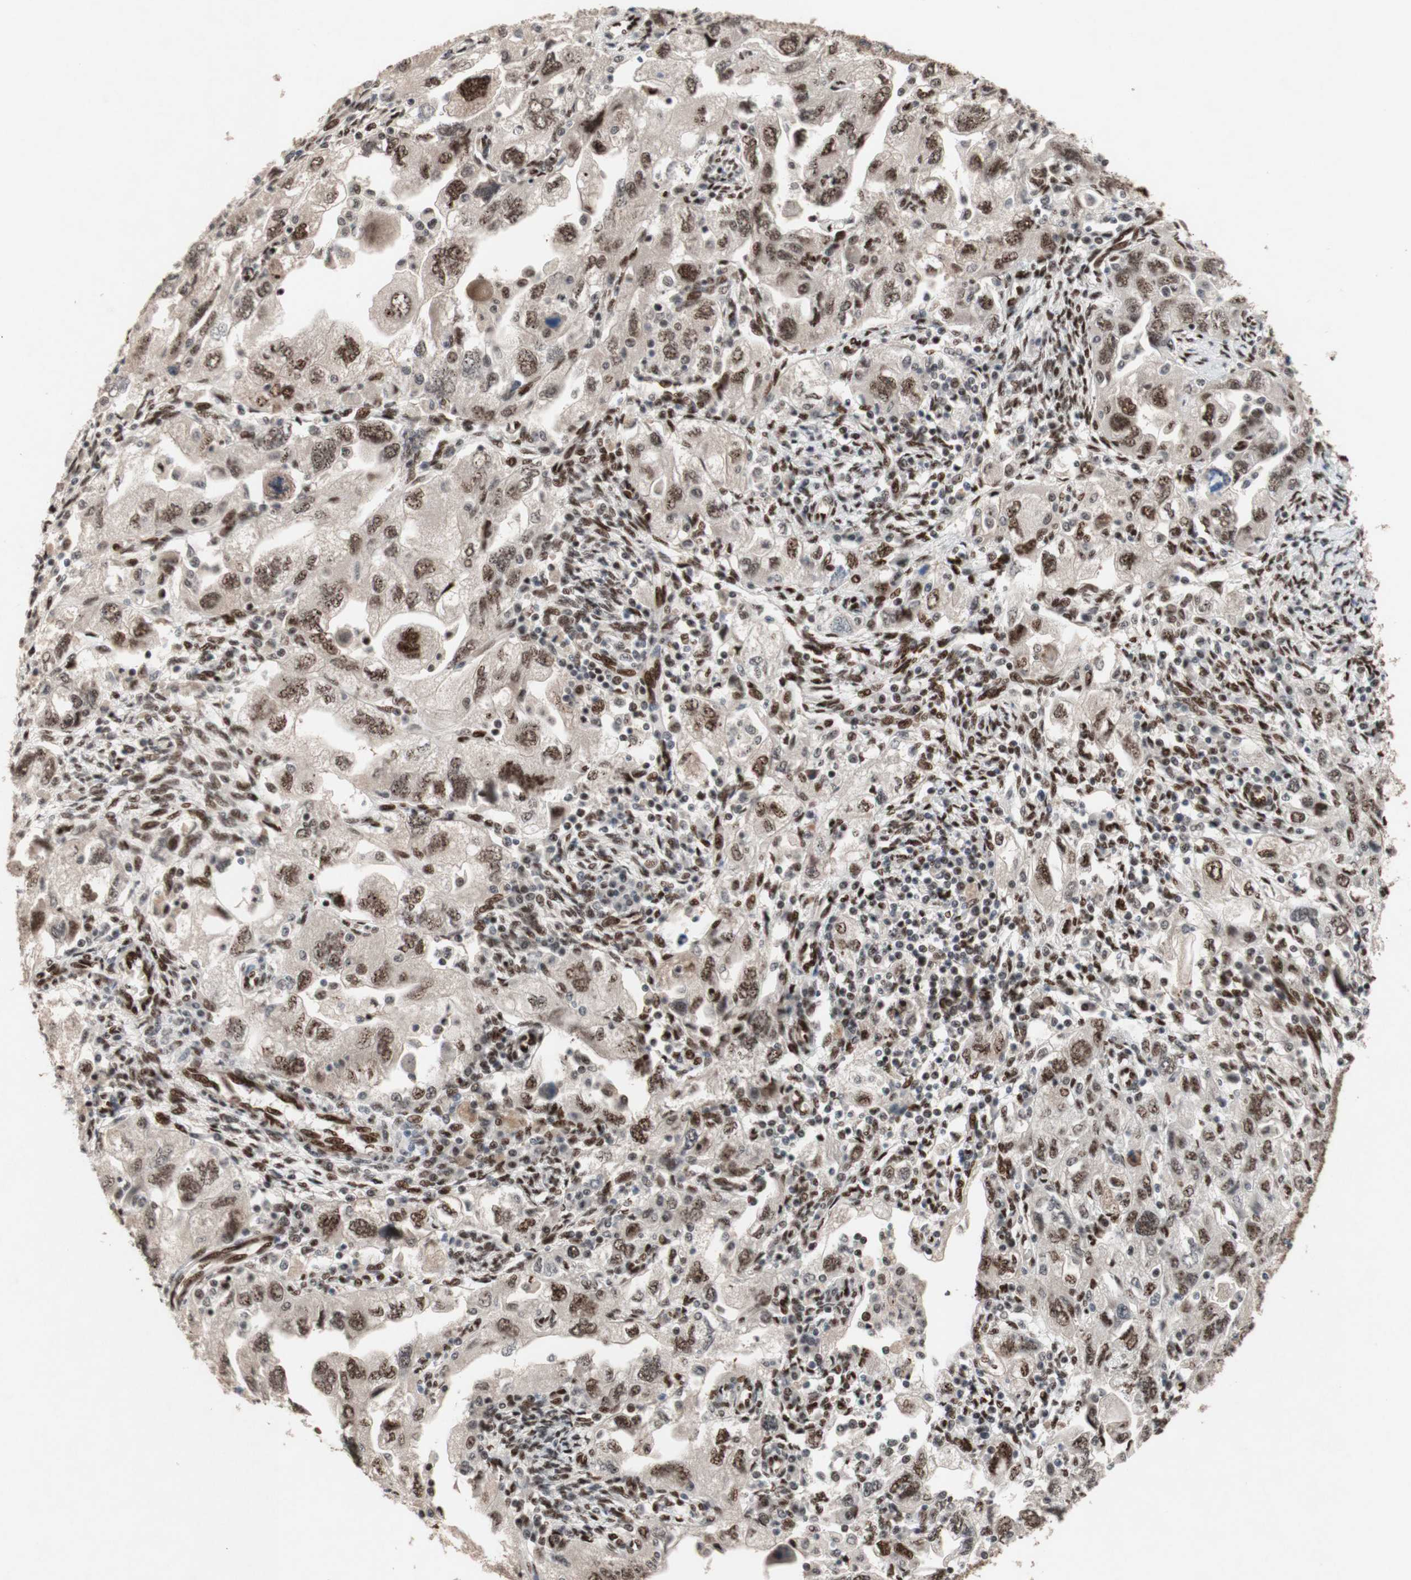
{"staining": {"intensity": "moderate", "quantity": ">75%", "location": "nuclear"}, "tissue": "ovarian cancer", "cell_type": "Tumor cells", "image_type": "cancer", "snomed": [{"axis": "morphology", "description": "Carcinoma, NOS"}, {"axis": "morphology", "description": "Cystadenocarcinoma, serous, NOS"}, {"axis": "topography", "description": "Ovary"}], "caption": "Ovarian cancer (carcinoma) tissue reveals moderate nuclear staining in about >75% of tumor cells, visualized by immunohistochemistry. The staining was performed using DAB (3,3'-diaminobenzidine) to visualize the protein expression in brown, while the nuclei were stained in blue with hematoxylin (Magnification: 20x).", "gene": "TLE1", "patient": {"sex": "female", "age": 69}}